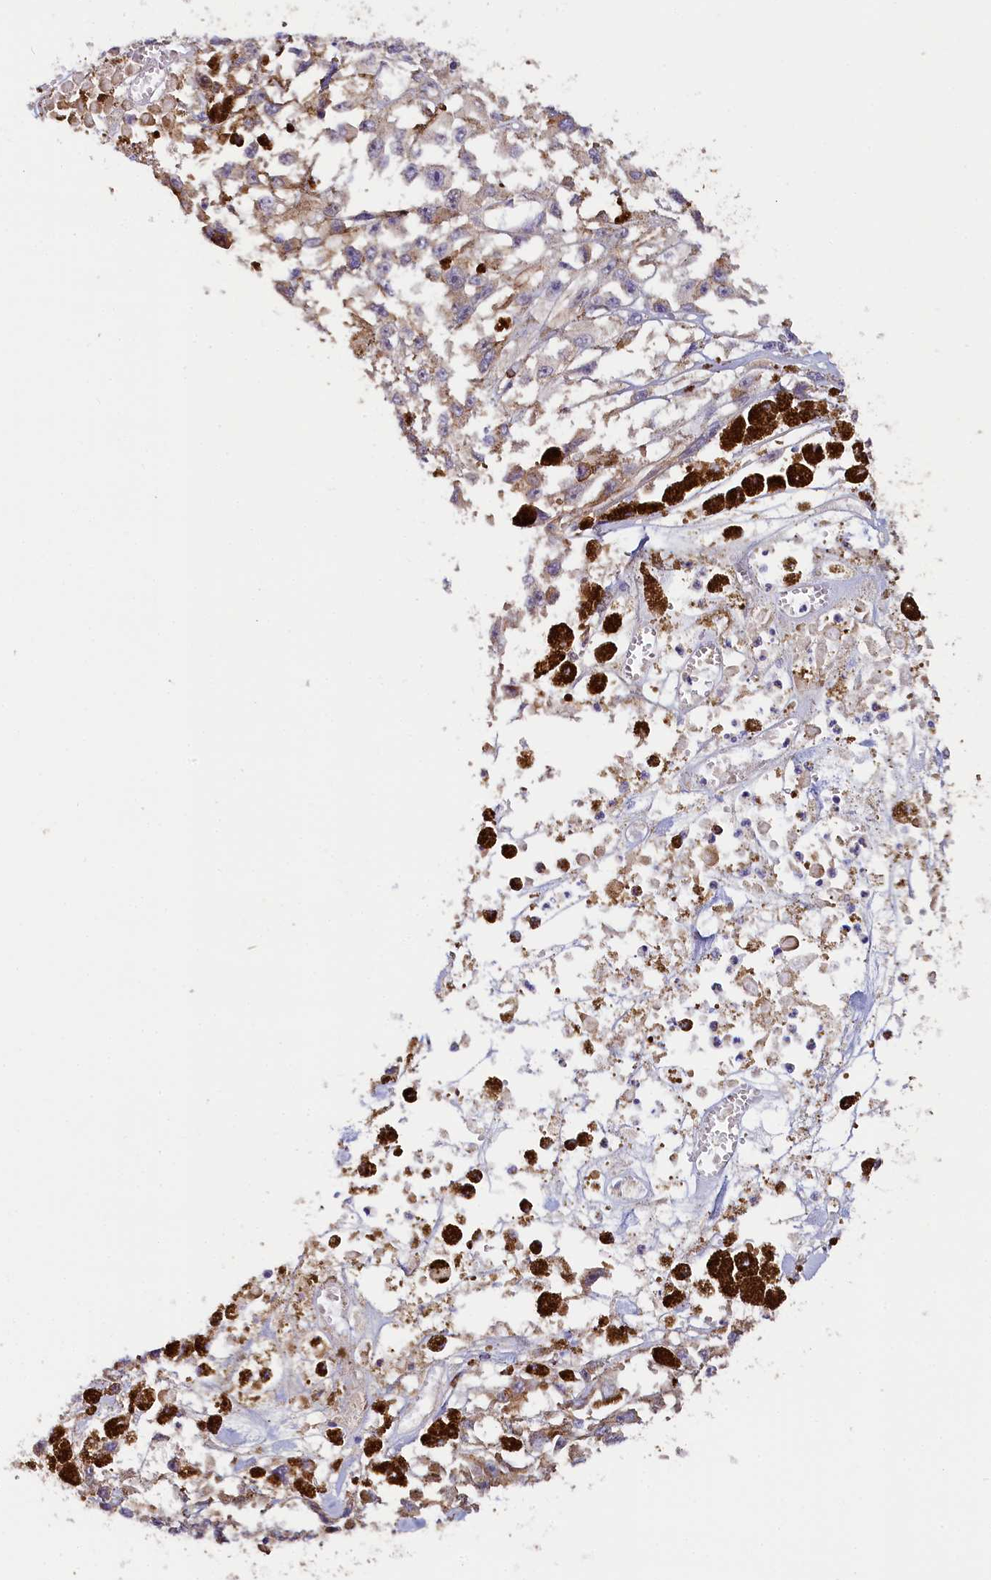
{"staining": {"intensity": "negative", "quantity": "none", "location": "none"}, "tissue": "melanoma", "cell_type": "Tumor cells", "image_type": "cancer", "snomed": [{"axis": "morphology", "description": "Malignant melanoma, Metastatic site"}, {"axis": "topography", "description": "Lymph node"}], "caption": "A histopathology image of malignant melanoma (metastatic site) stained for a protein reveals no brown staining in tumor cells.", "gene": "KATNB1", "patient": {"sex": "male", "age": 59}}